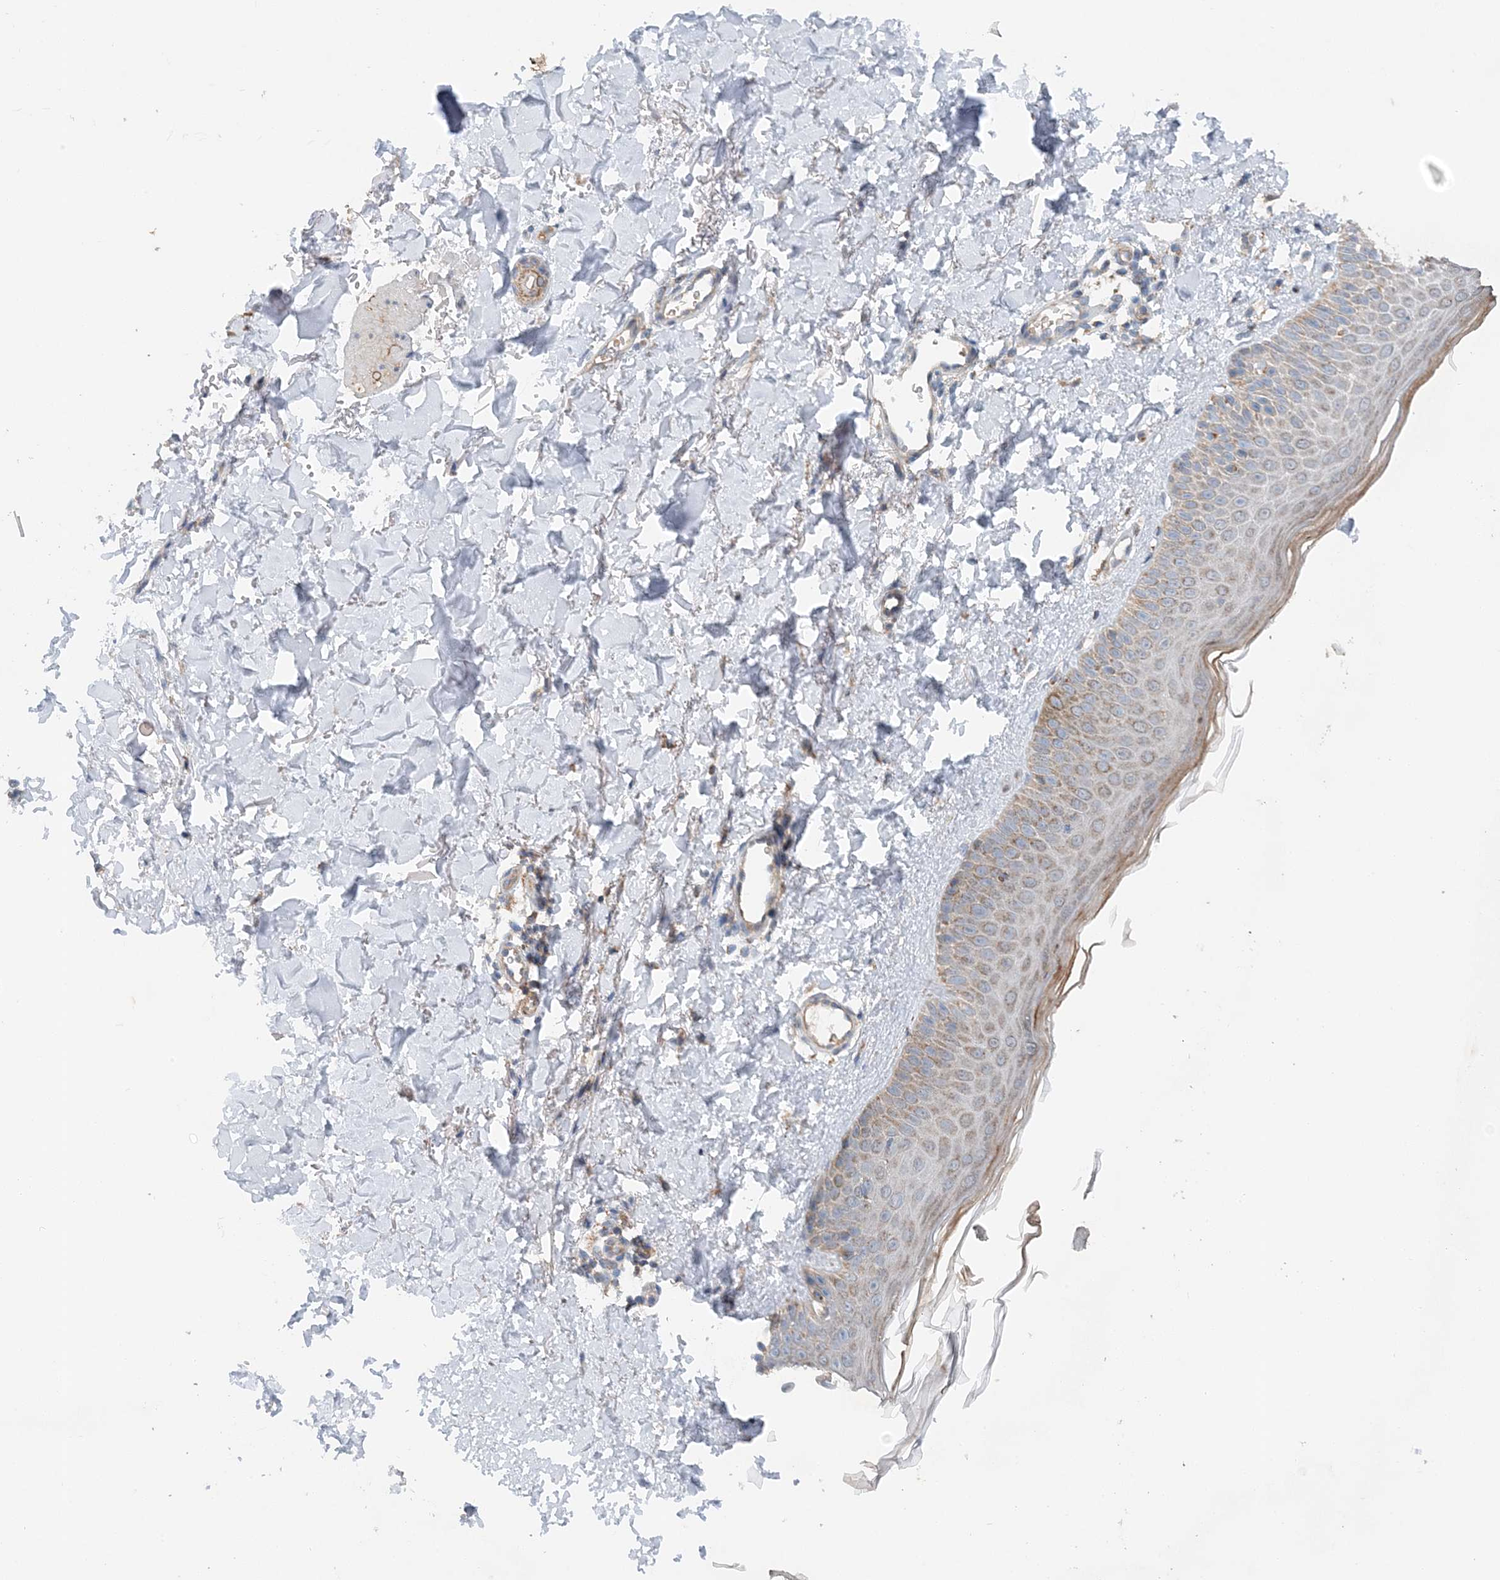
{"staining": {"intensity": "weak", "quantity": "25%-75%", "location": "cytoplasmic/membranous"}, "tissue": "skin", "cell_type": "Fibroblasts", "image_type": "normal", "snomed": [{"axis": "morphology", "description": "Normal tissue, NOS"}, {"axis": "topography", "description": "Skin"}], "caption": "Fibroblasts show weak cytoplasmic/membranous staining in approximately 25%-75% of cells in normal skin.", "gene": "SPRY2", "patient": {"sex": "male", "age": 52}}